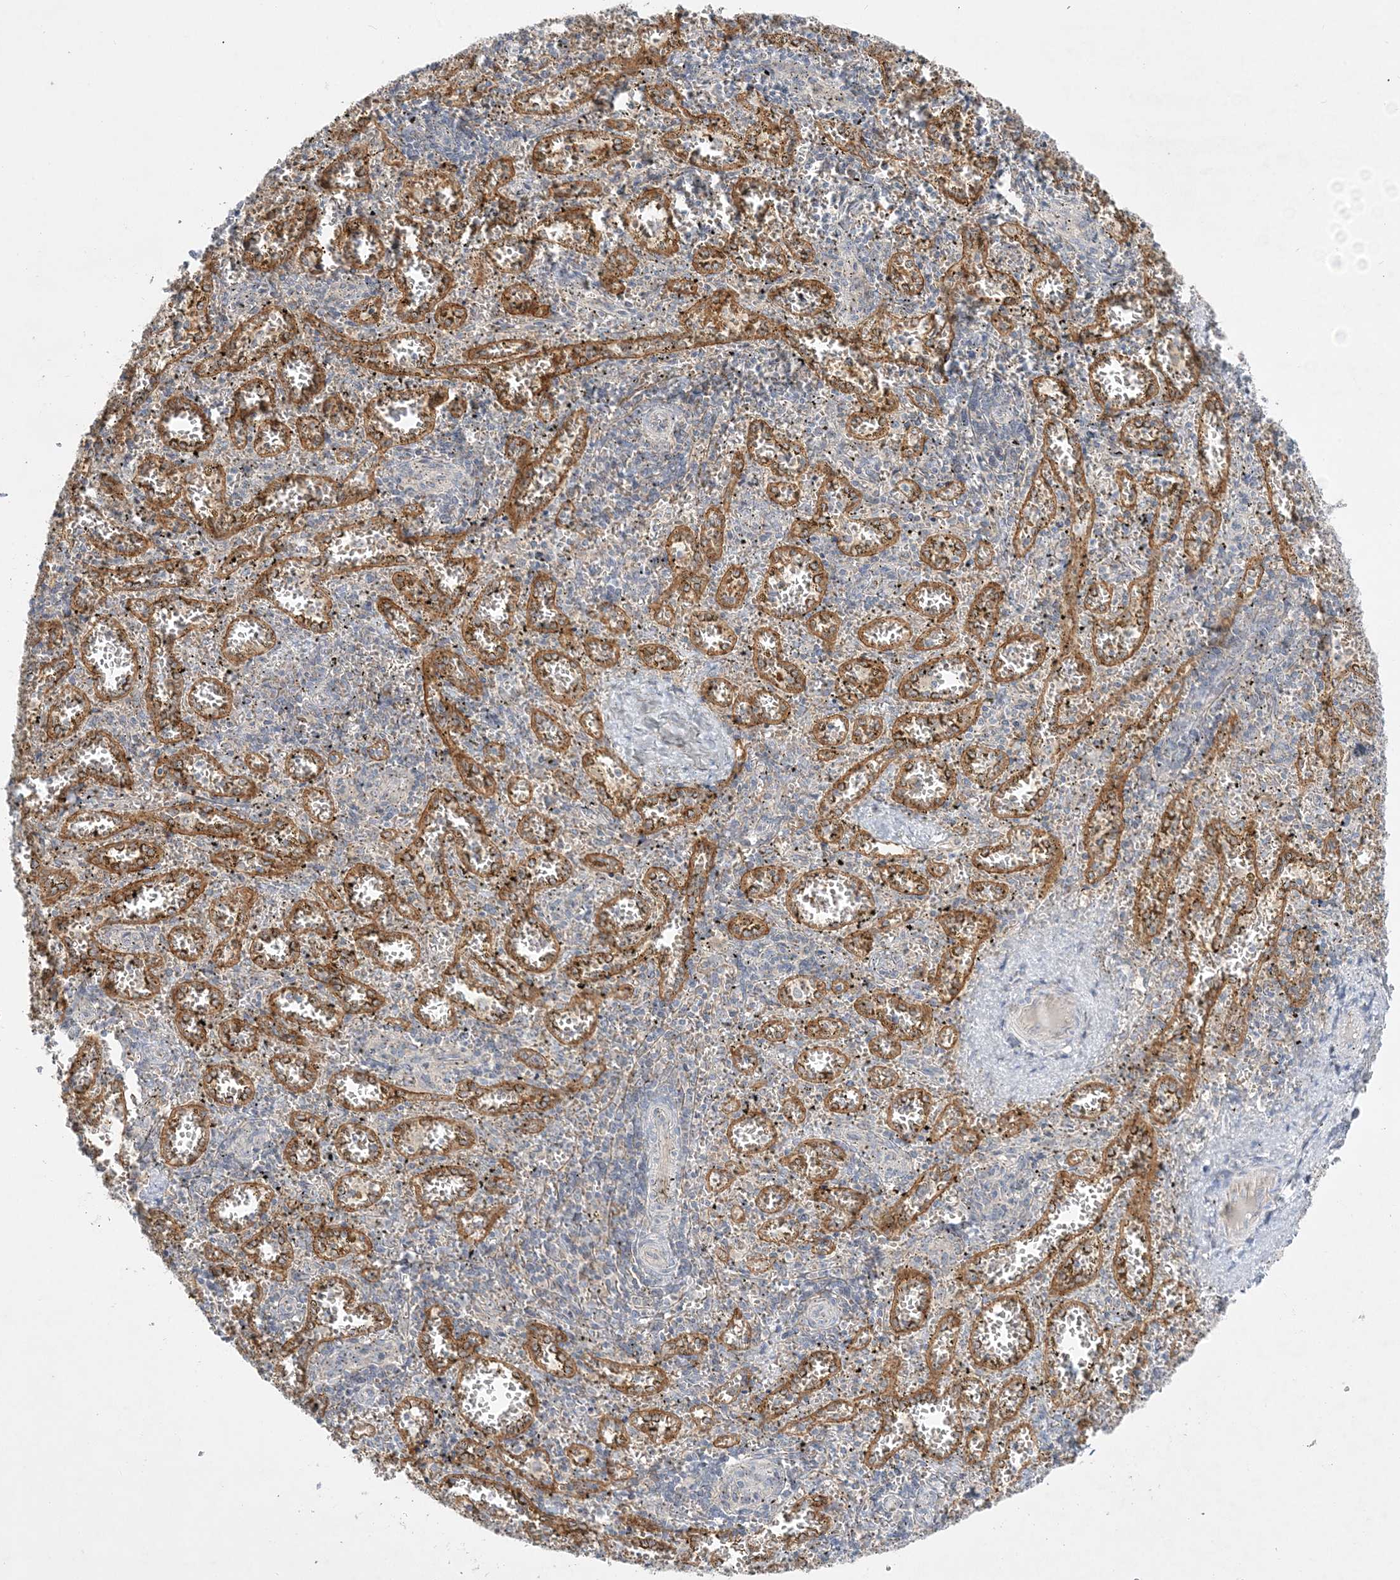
{"staining": {"intensity": "negative", "quantity": "none", "location": "none"}, "tissue": "spleen", "cell_type": "Cells in red pulp", "image_type": "normal", "snomed": [{"axis": "morphology", "description": "Normal tissue, NOS"}, {"axis": "topography", "description": "Spleen"}], "caption": "This is a histopathology image of IHC staining of benign spleen, which shows no staining in cells in red pulp.", "gene": "ADAMTS12", "patient": {"sex": "male", "age": 11}}